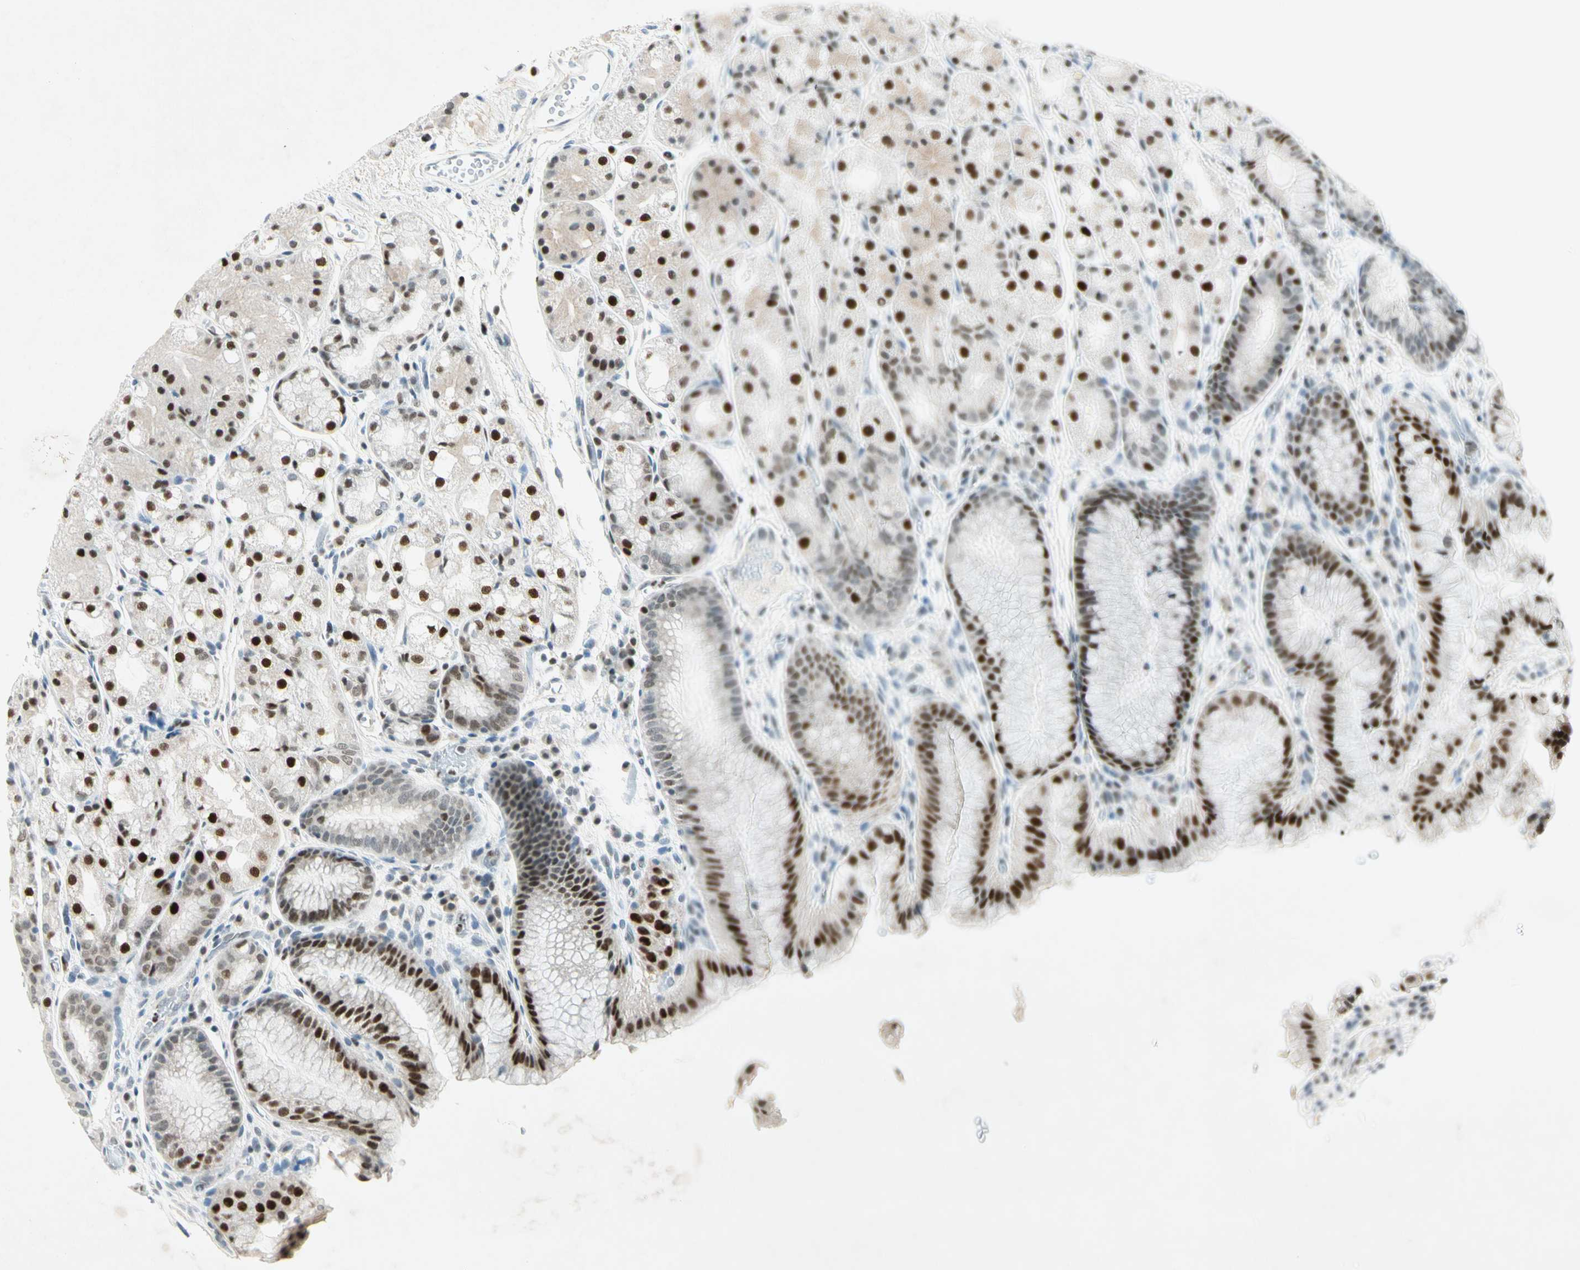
{"staining": {"intensity": "strong", "quantity": "25%-75%", "location": "nuclear"}, "tissue": "stomach", "cell_type": "Glandular cells", "image_type": "normal", "snomed": [{"axis": "morphology", "description": "Normal tissue, NOS"}, {"axis": "topography", "description": "Stomach, upper"}], "caption": "A photomicrograph of stomach stained for a protein reveals strong nuclear brown staining in glandular cells. (brown staining indicates protein expression, while blue staining denotes nuclei).", "gene": "RNF43", "patient": {"sex": "male", "age": 72}}